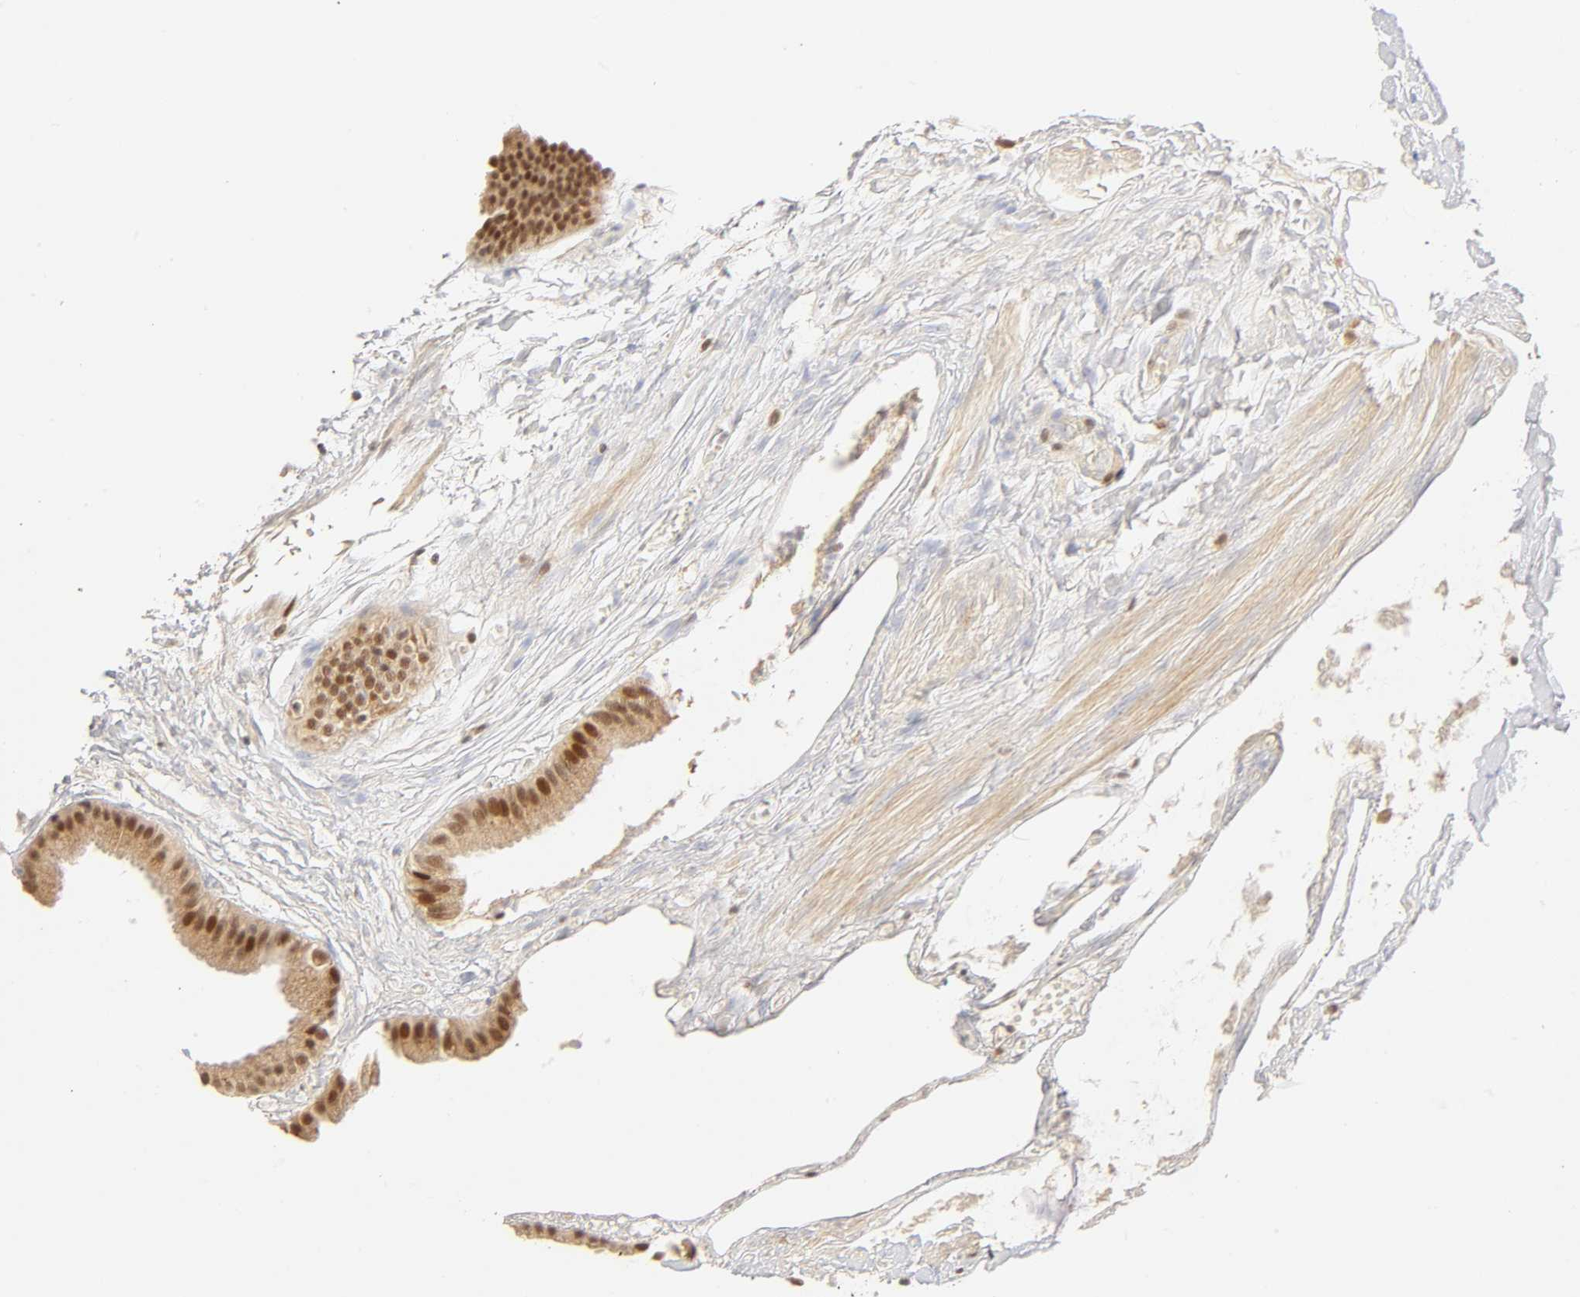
{"staining": {"intensity": "strong", "quantity": ">75%", "location": "cytoplasmic/membranous,nuclear"}, "tissue": "gallbladder", "cell_type": "Glandular cells", "image_type": "normal", "snomed": [{"axis": "morphology", "description": "Normal tissue, NOS"}, {"axis": "topography", "description": "Gallbladder"}], "caption": "Protein positivity by immunohistochemistry (IHC) demonstrates strong cytoplasmic/membranous,nuclear staining in approximately >75% of glandular cells in normal gallbladder. (DAB (3,3'-diaminobenzidine) = brown stain, brightfield microscopy at high magnification).", "gene": "TAF10", "patient": {"sex": "female", "age": 63}}